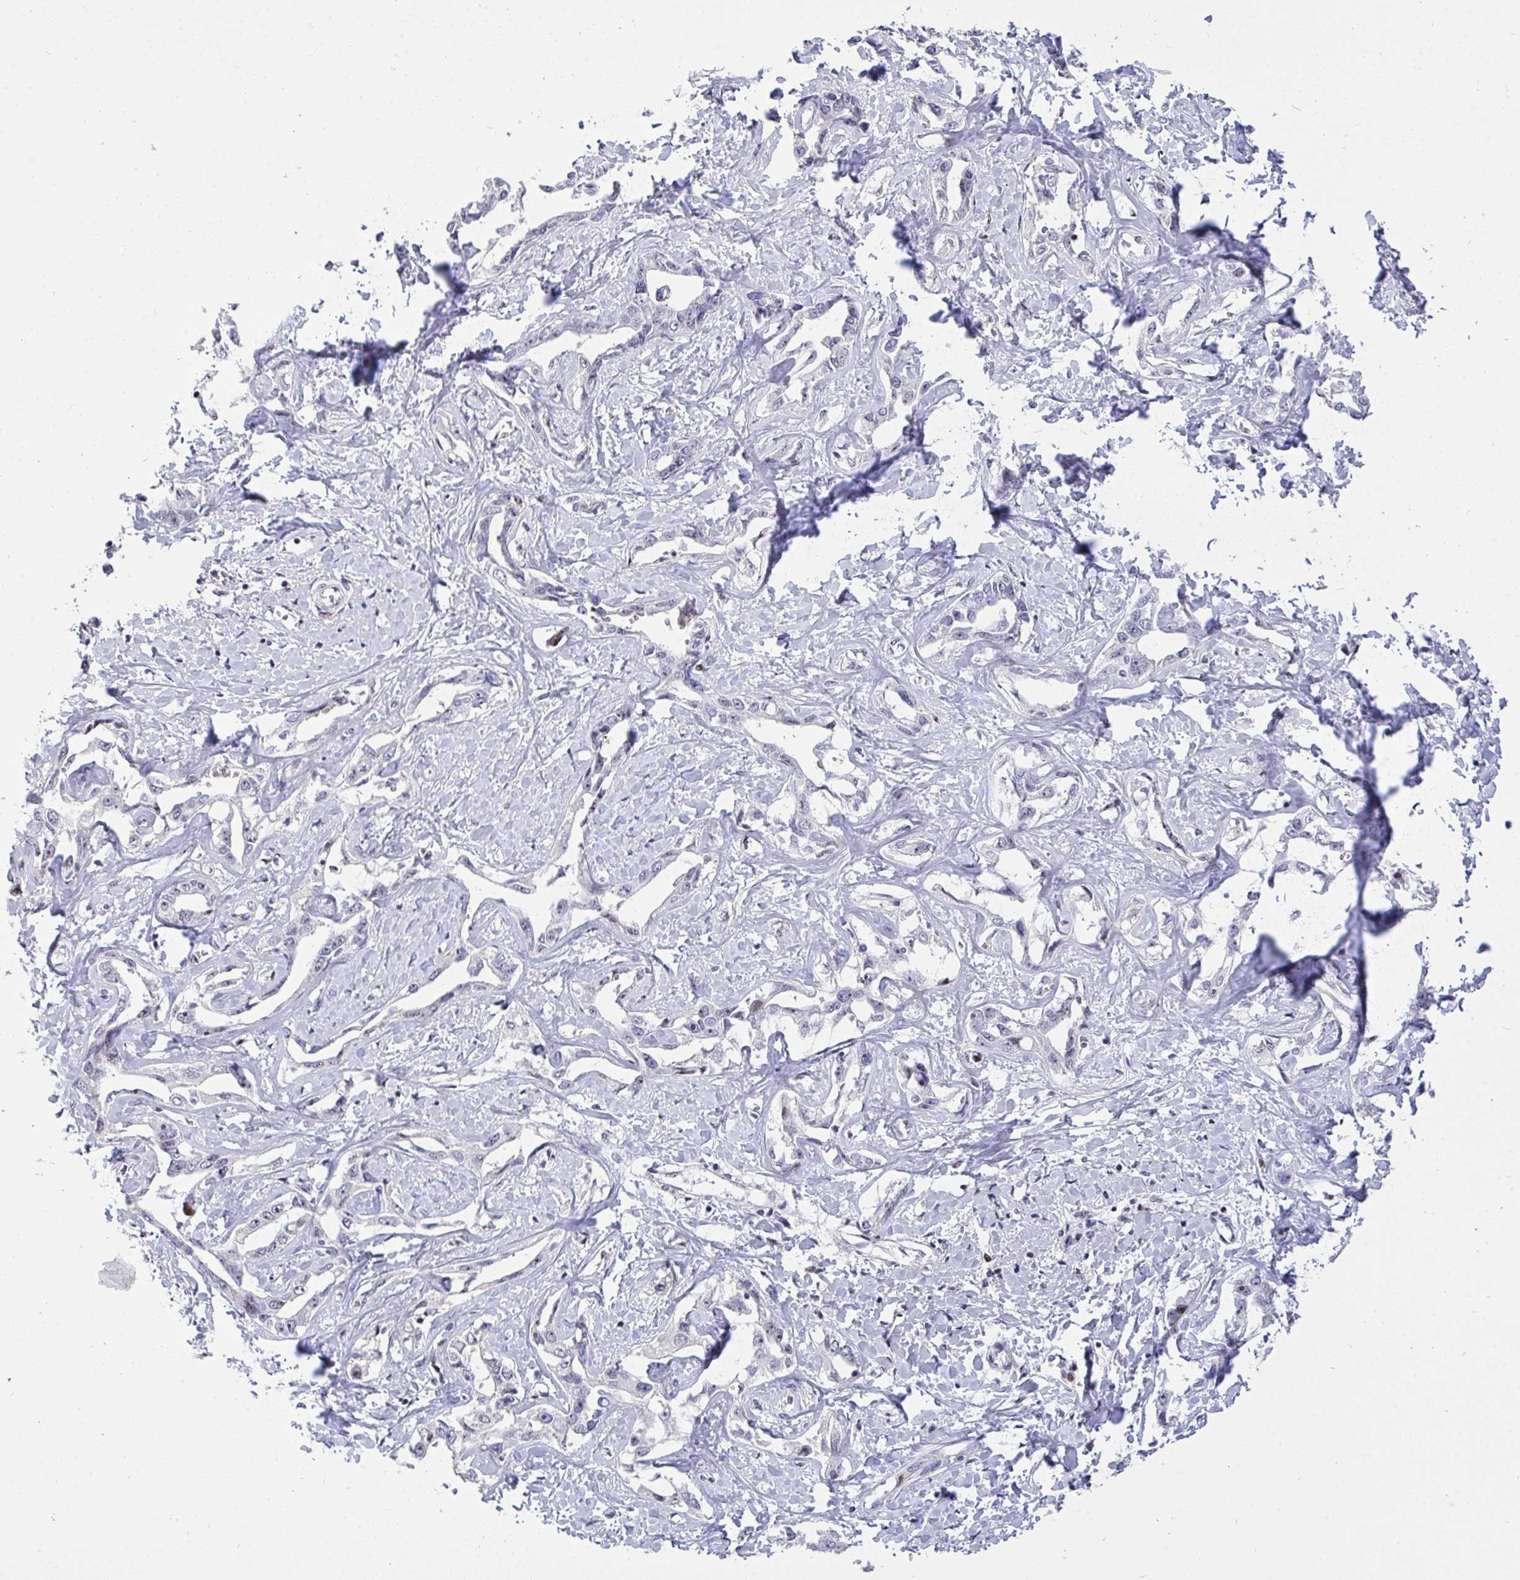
{"staining": {"intensity": "weak", "quantity": "<25%", "location": "nuclear"}, "tissue": "liver cancer", "cell_type": "Tumor cells", "image_type": "cancer", "snomed": [{"axis": "morphology", "description": "Cholangiocarcinoma"}, {"axis": "topography", "description": "Liver"}], "caption": "High magnification brightfield microscopy of liver cholangiocarcinoma stained with DAB (3,3'-diaminobenzidine) (brown) and counterstained with hematoxylin (blue): tumor cells show no significant positivity. (Stains: DAB (3,3'-diaminobenzidine) immunohistochemistry (IHC) with hematoxylin counter stain, Microscopy: brightfield microscopy at high magnification).", "gene": "PLPPR3", "patient": {"sex": "male", "age": 59}}